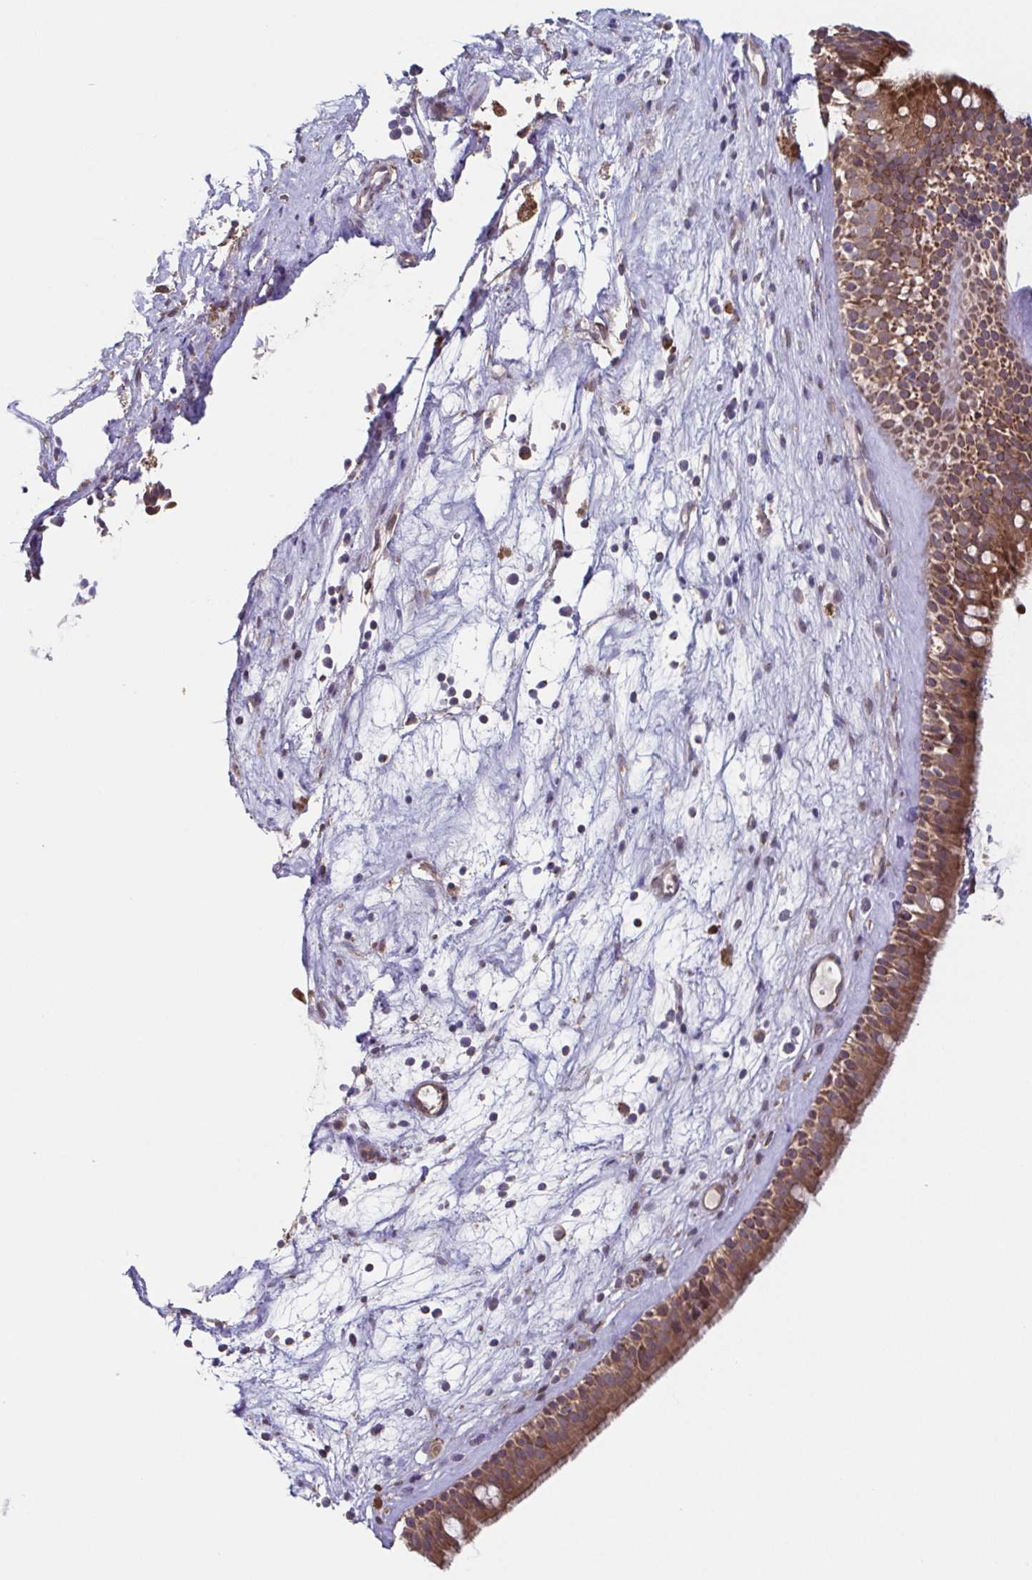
{"staining": {"intensity": "moderate", "quantity": ">75%", "location": "cytoplasmic/membranous"}, "tissue": "nasopharynx", "cell_type": "Respiratory epithelial cells", "image_type": "normal", "snomed": [{"axis": "morphology", "description": "Normal tissue, NOS"}, {"axis": "topography", "description": "Nasopharynx"}], "caption": "Protein expression analysis of benign nasopharynx exhibits moderate cytoplasmic/membranous positivity in about >75% of respiratory epithelial cells. The staining was performed using DAB (3,3'-diaminobenzidine), with brown indicating positive protein expression. Nuclei are stained blue with hematoxylin.", "gene": "TTC19", "patient": {"sex": "male", "age": 68}}